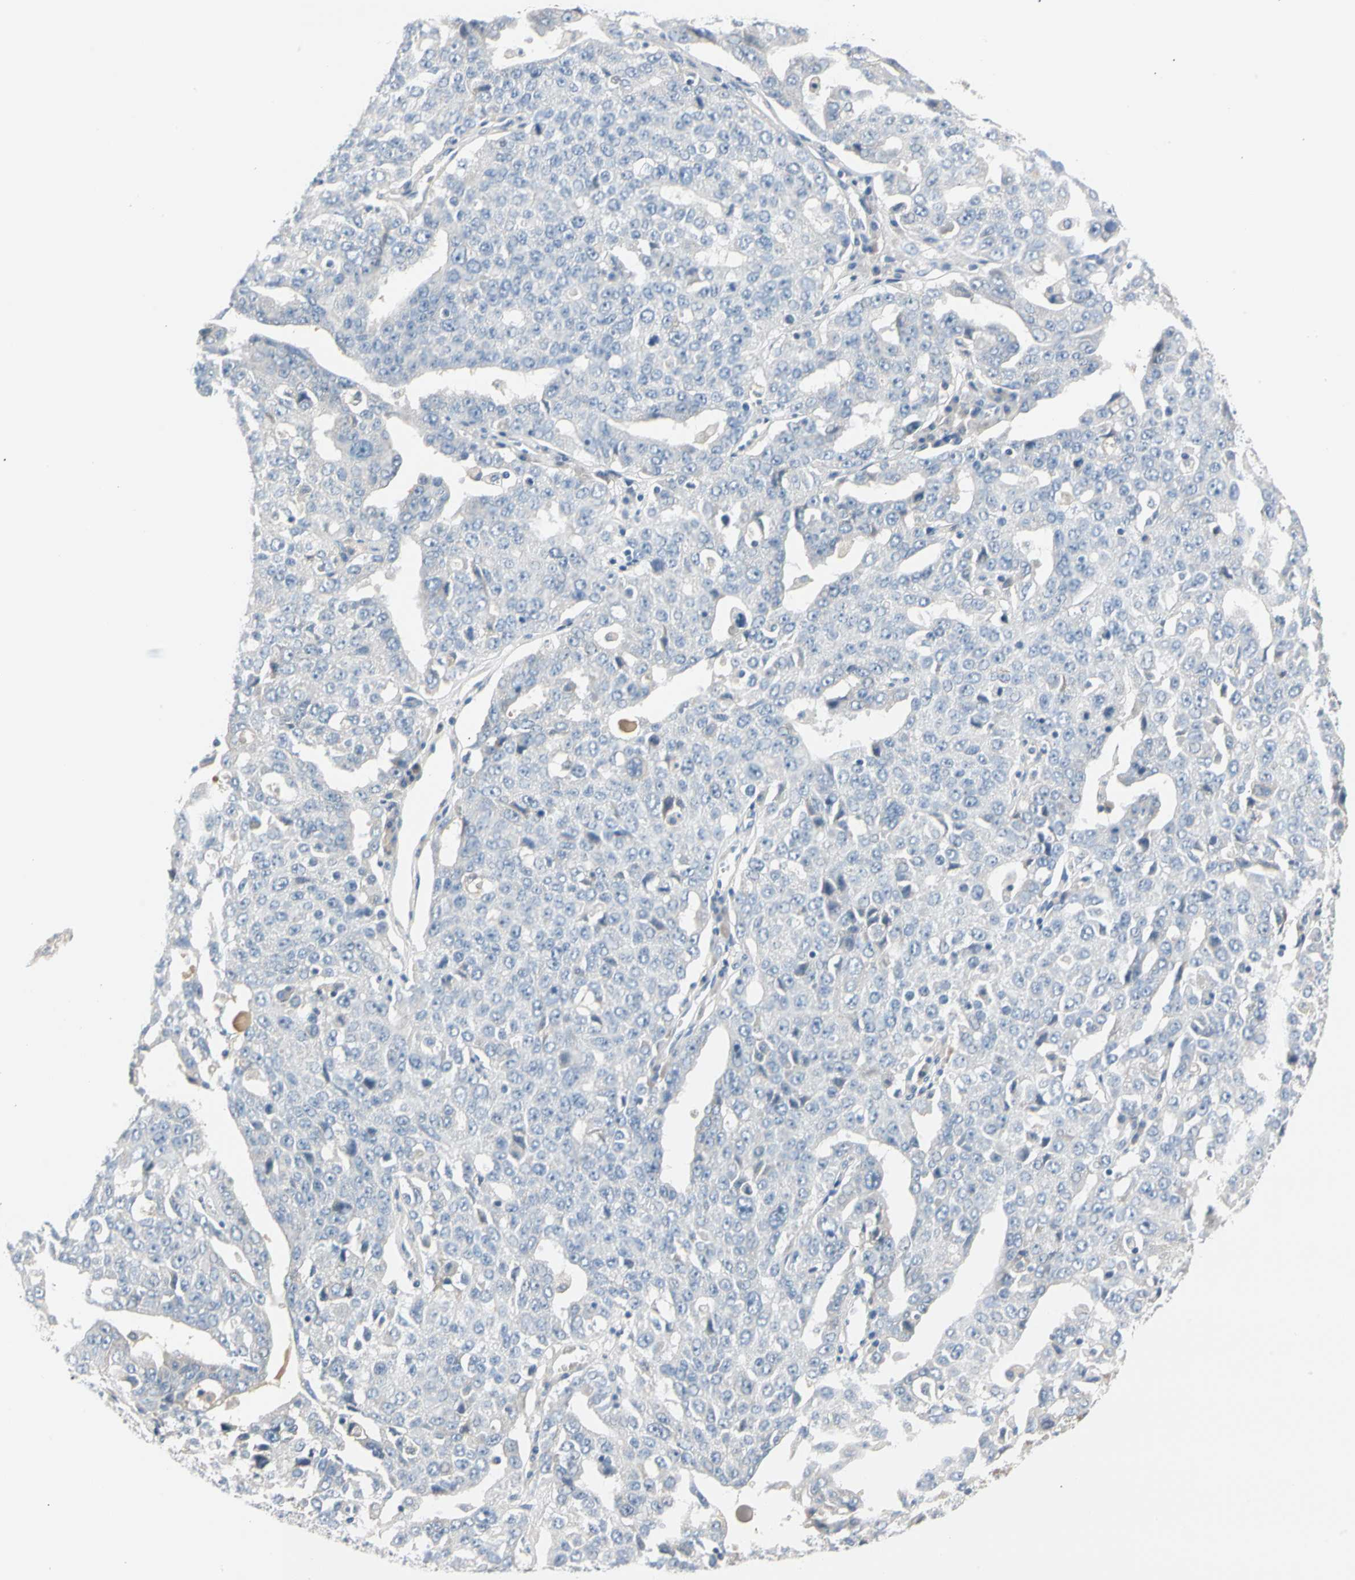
{"staining": {"intensity": "negative", "quantity": "none", "location": "none"}, "tissue": "ovarian cancer", "cell_type": "Tumor cells", "image_type": "cancer", "snomed": [{"axis": "morphology", "description": "Carcinoma, endometroid"}, {"axis": "topography", "description": "Ovary"}], "caption": "A histopathology image of human ovarian endometroid carcinoma is negative for staining in tumor cells. Brightfield microscopy of immunohistochemistry stained with DAB (3,3'-diaminobenzidine) (brown) and hematoxylin (blue), captured at high magnification.", "gene": "MARK1", "patient": {"sex": "female", "age": 62}}